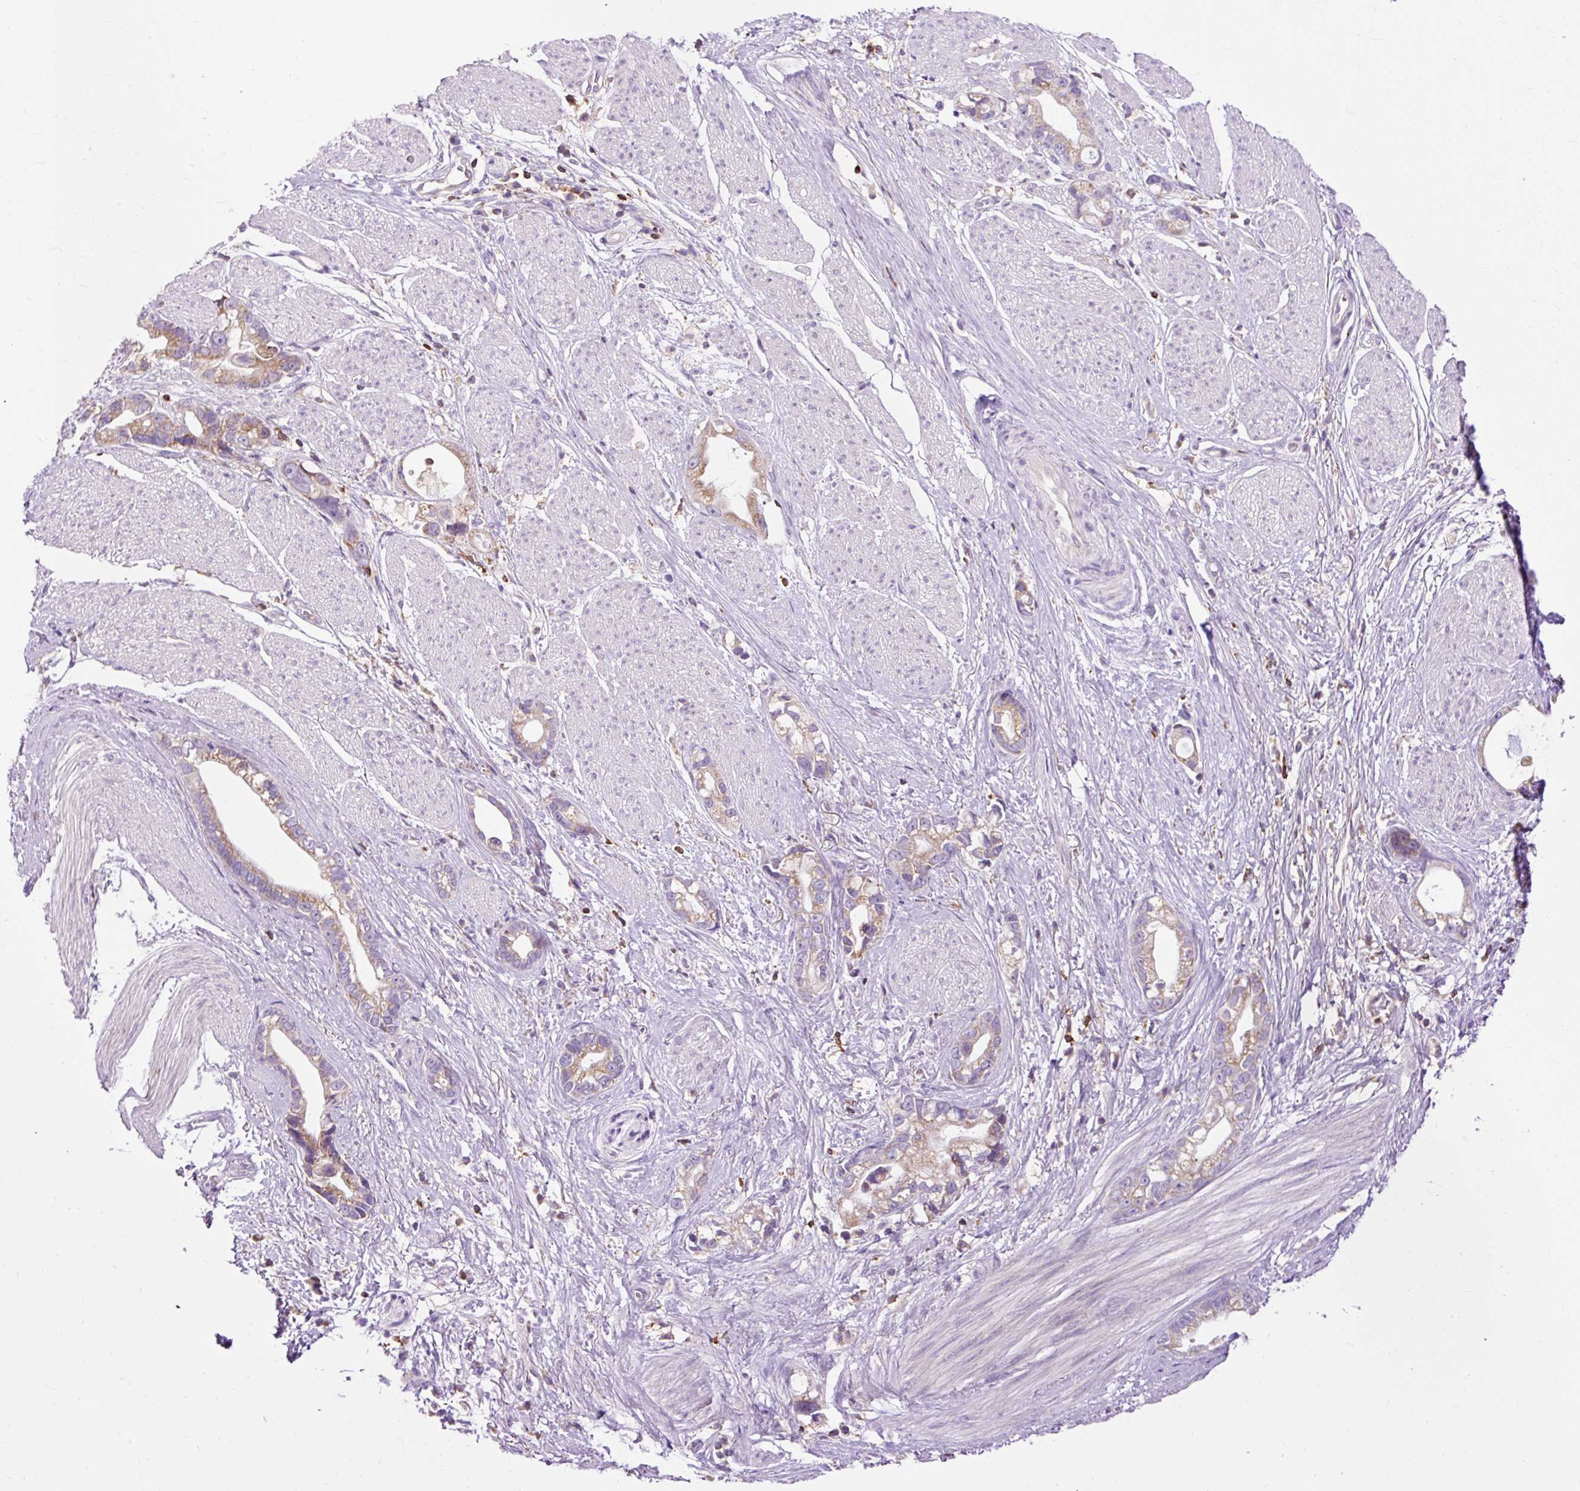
{"staining": {"intensity": "moderate", "quantity": ">75%", "location": "cytoplasmic/membranous"}, "tissue": "stomach cancer", "cell_type": "Tumor cells", "image_type": "cancer", "snomed": [{"axis": "morphology", "description": "Adenocarcinoma, NOS"}, {"axis": "topography", "description": "Stomach"}], "caption": "Protein analysis of stomach cancer (adenocarcinoma) tissue exhibits moderate cytoplasmic/membranous staining in about >75% of tumor cells. Using DAB (3,3'-diaminobenzidine) (brown) and hematoxylin (blue) stains, captured at high magnification using brightfield microscopy.", "gene": "CD83", "patient": {"sex": "male", "age": 55}}